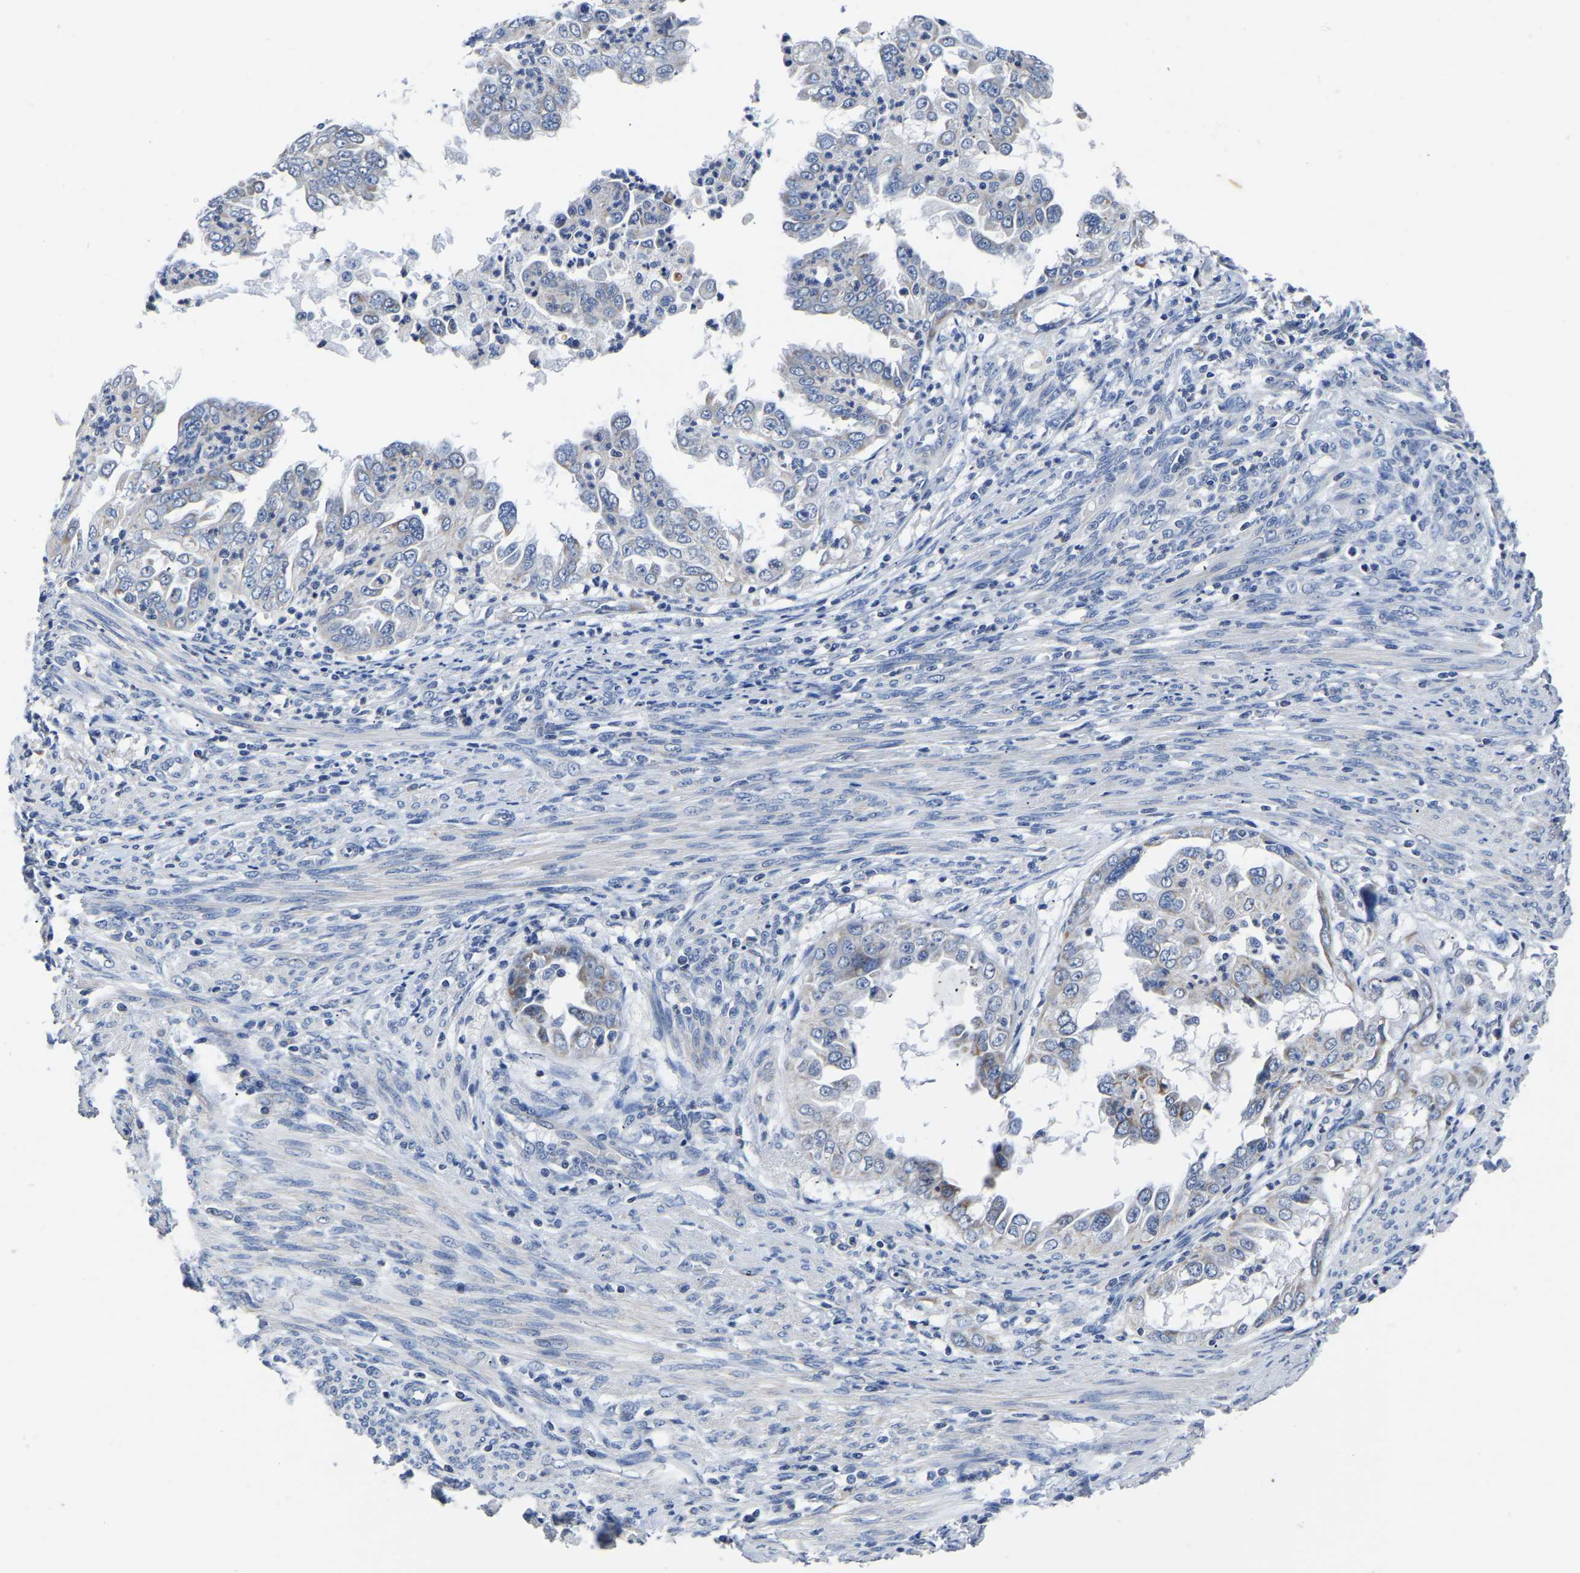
{"staining": {"intensity": "moderate", "quantity": "<25%", "location": "cytoplasmic/membranous"}, "tissue": "endometrial cancer", "cell_type": "Tumor cells", "image_type": "cancer", "snomed": [{"axis": "morphology", "description": "Adenocarcinoma, NOS"}, {"axis": "topography", "description": "Endometrium"}], "caption": "Protein analysis of endometrial cancer tissue exhibits moderate cytoplasmic/membranous positivity in about <25% of tumor cells.", "gene": "FGD5", "patient": {"sex": "female", "age": 85}}